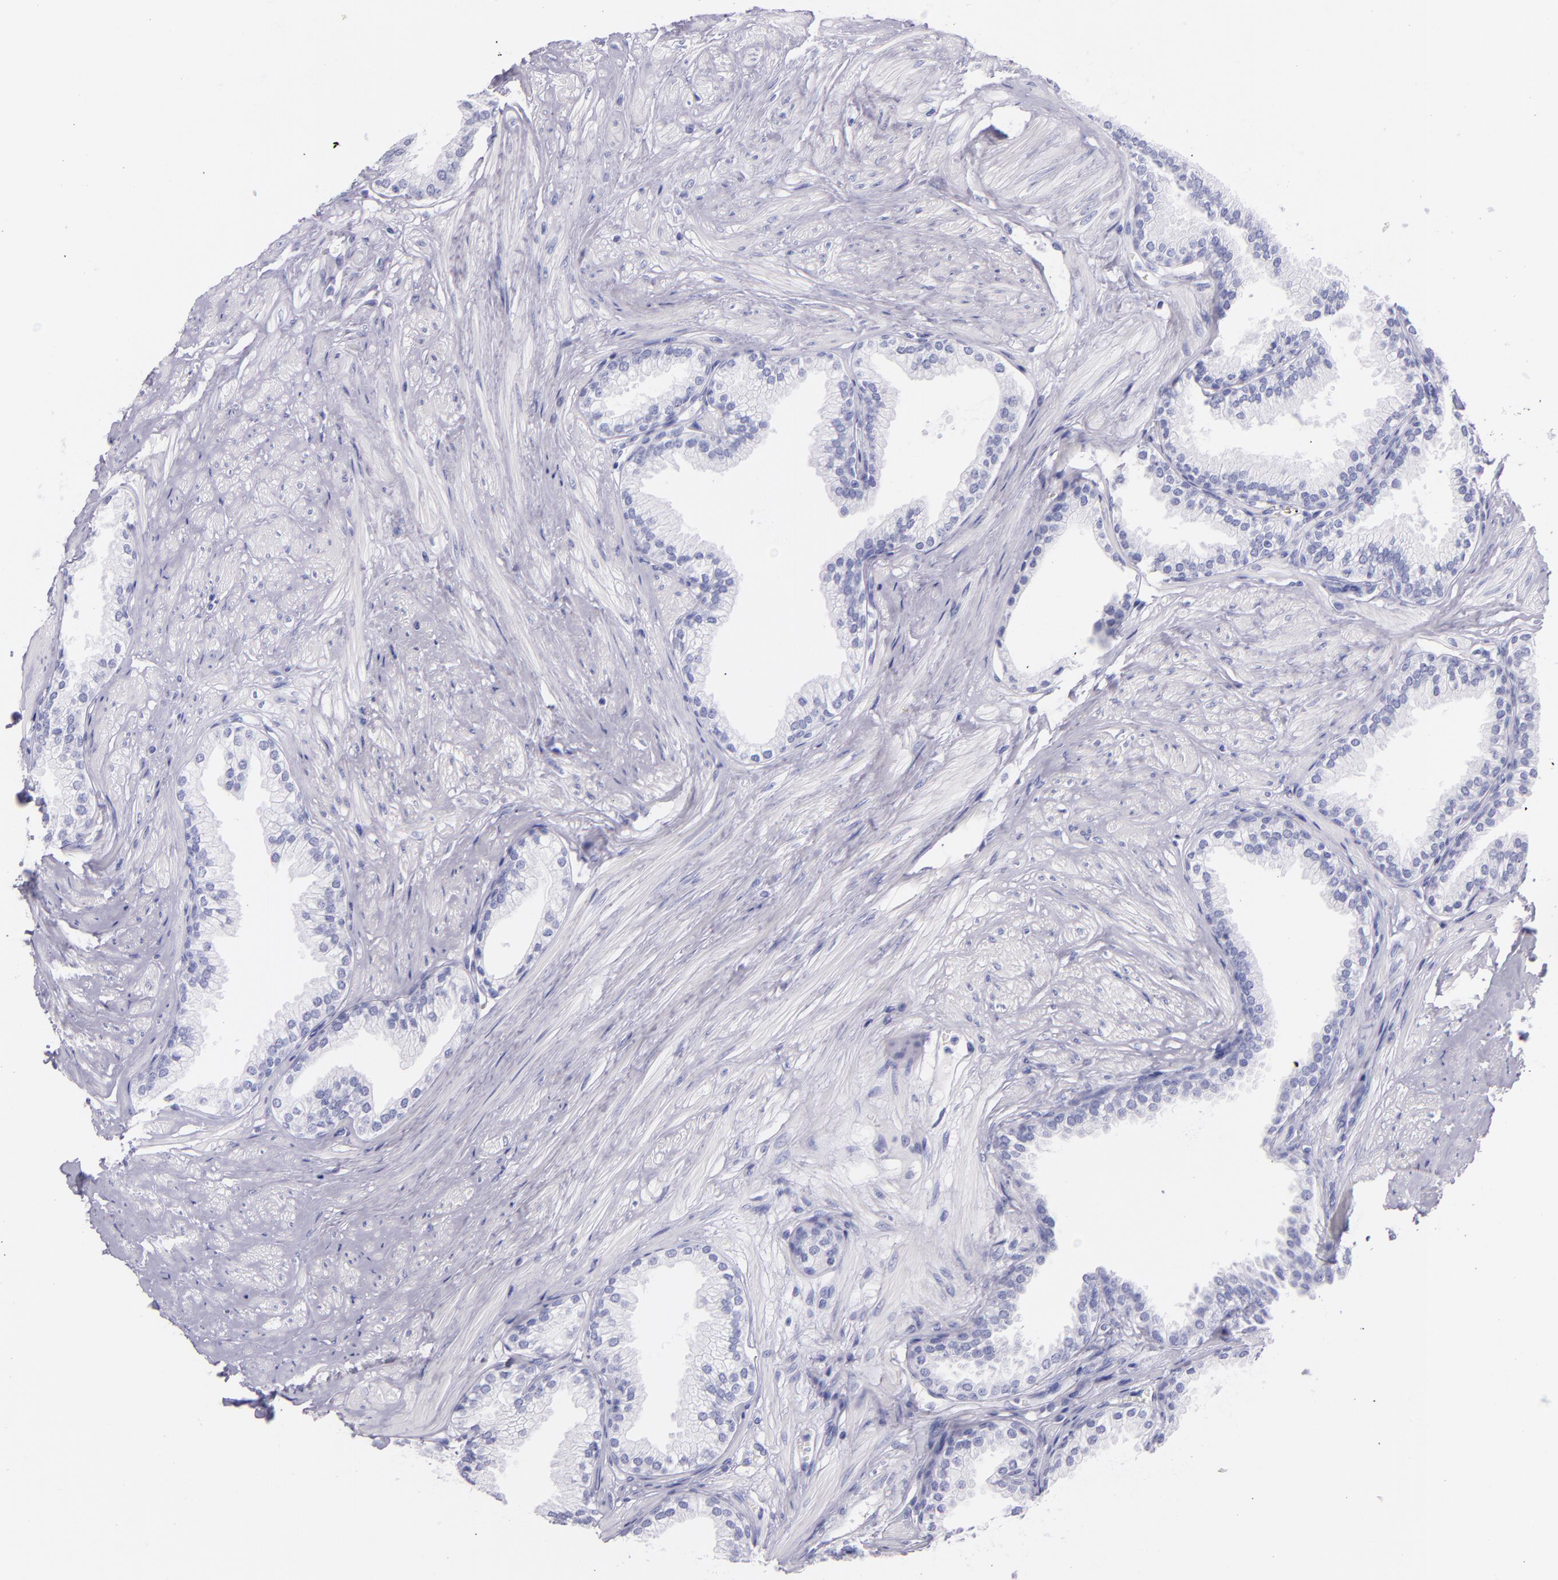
{"staining": {"intensity": "negative", "quantity": "none", "location": "none"}, "tissue": "prostate", "cell_type": "Glandular cells", "image_type": "normal", "snomed": [{"axis": "morphology", "description": "Normal tissue, NOS"}, {"axis": "topography", "description": "Prostate"}], "caption": "Immunohistochemical staining of normal human prostate reveals no significant positivity in glandular cells.", "gene": "SFTPB", "patient": {"sex": "male", "age": 64}}